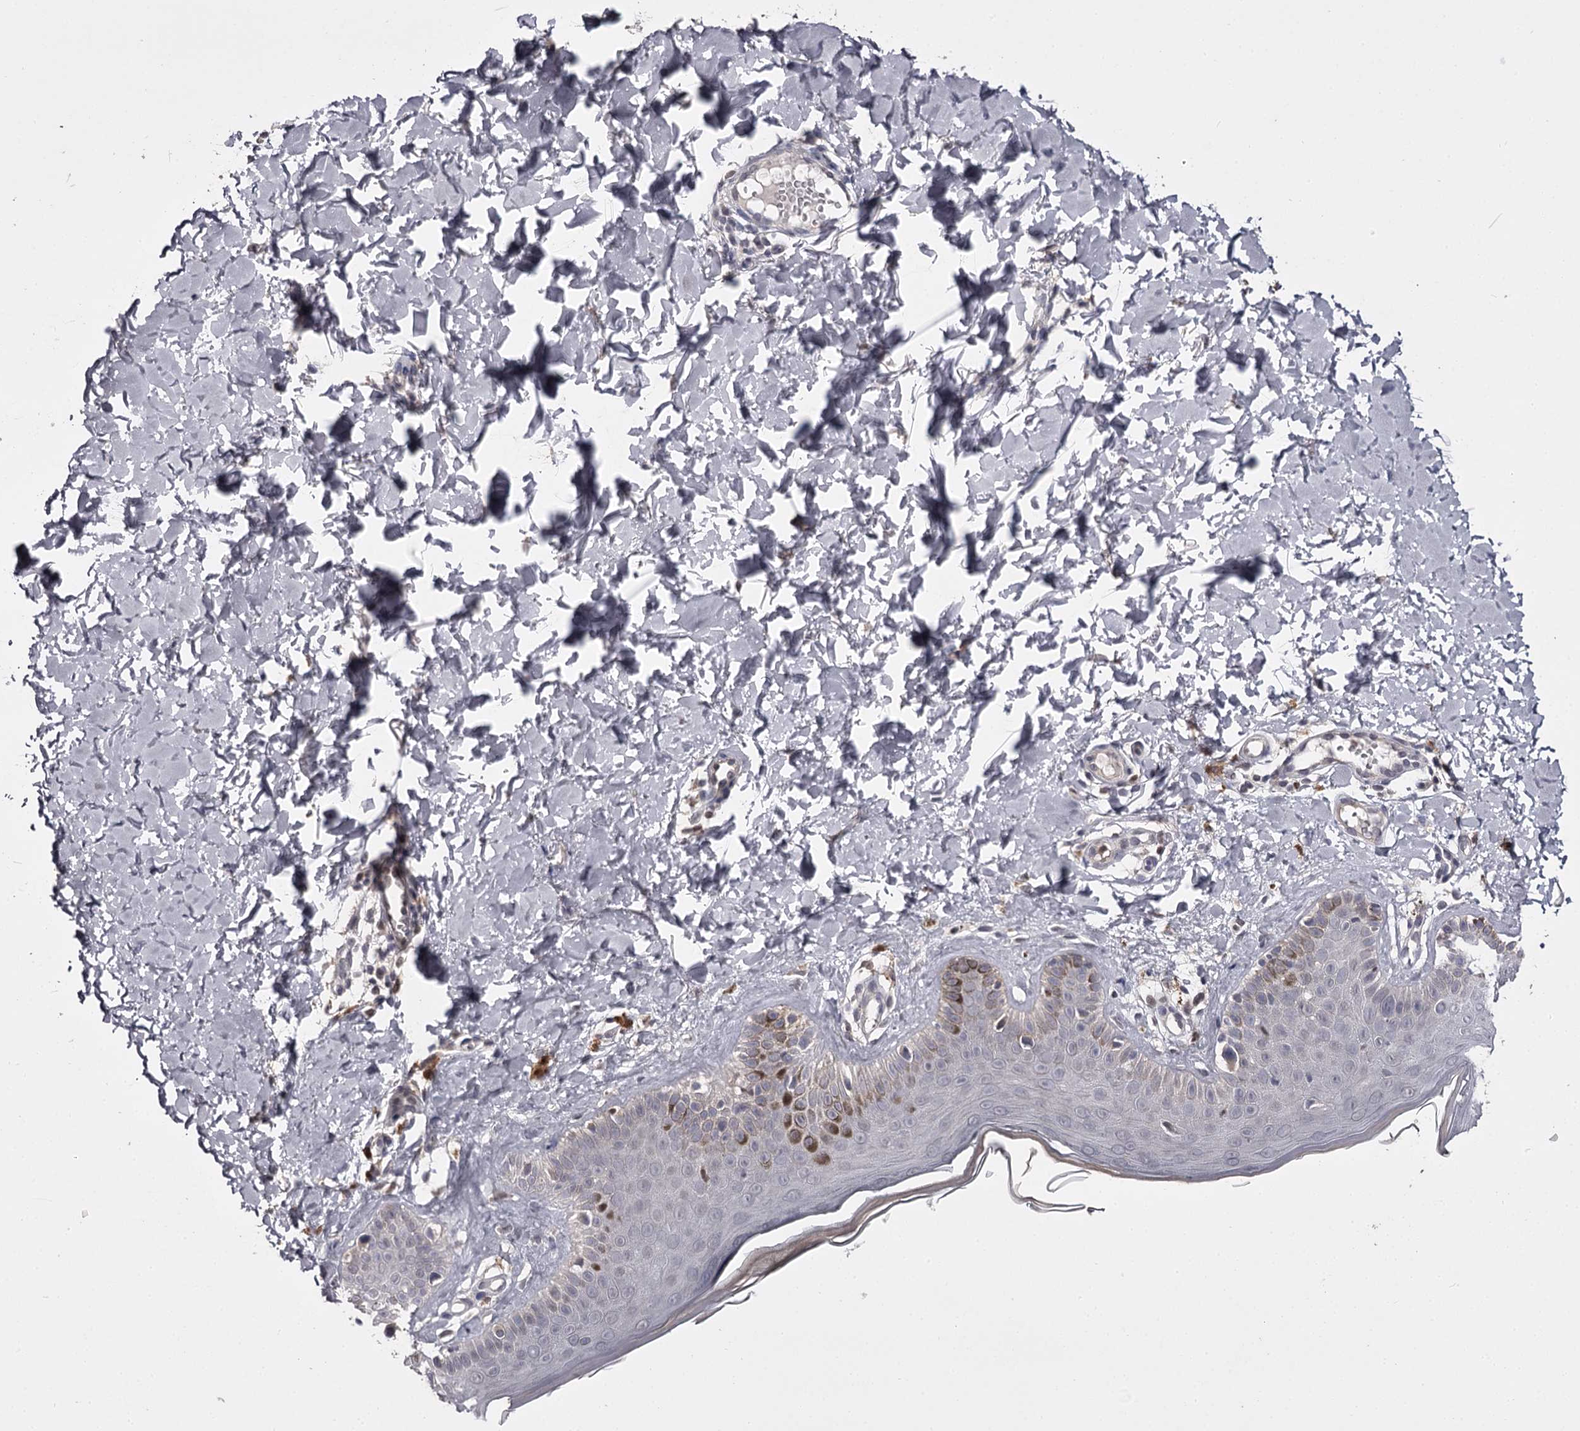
{"staining": {"intensity": "negative", "quantity": "none", "location": "none"}, "tissue": "skin", "cell_type": "Fibroblasts", "image_type": "normal", "snomed": [{"axis": "morphology", "description": "Normal tissue, NOS"}, {"axis": "topography", "description": "Skin"}], "caption": "This is an immunohistochemistry histopathology image of normal human skin. There is no positivity in fibroblasts.", "gene": "SLC32A1", "patient": {"sex": "male", "age": 52}}